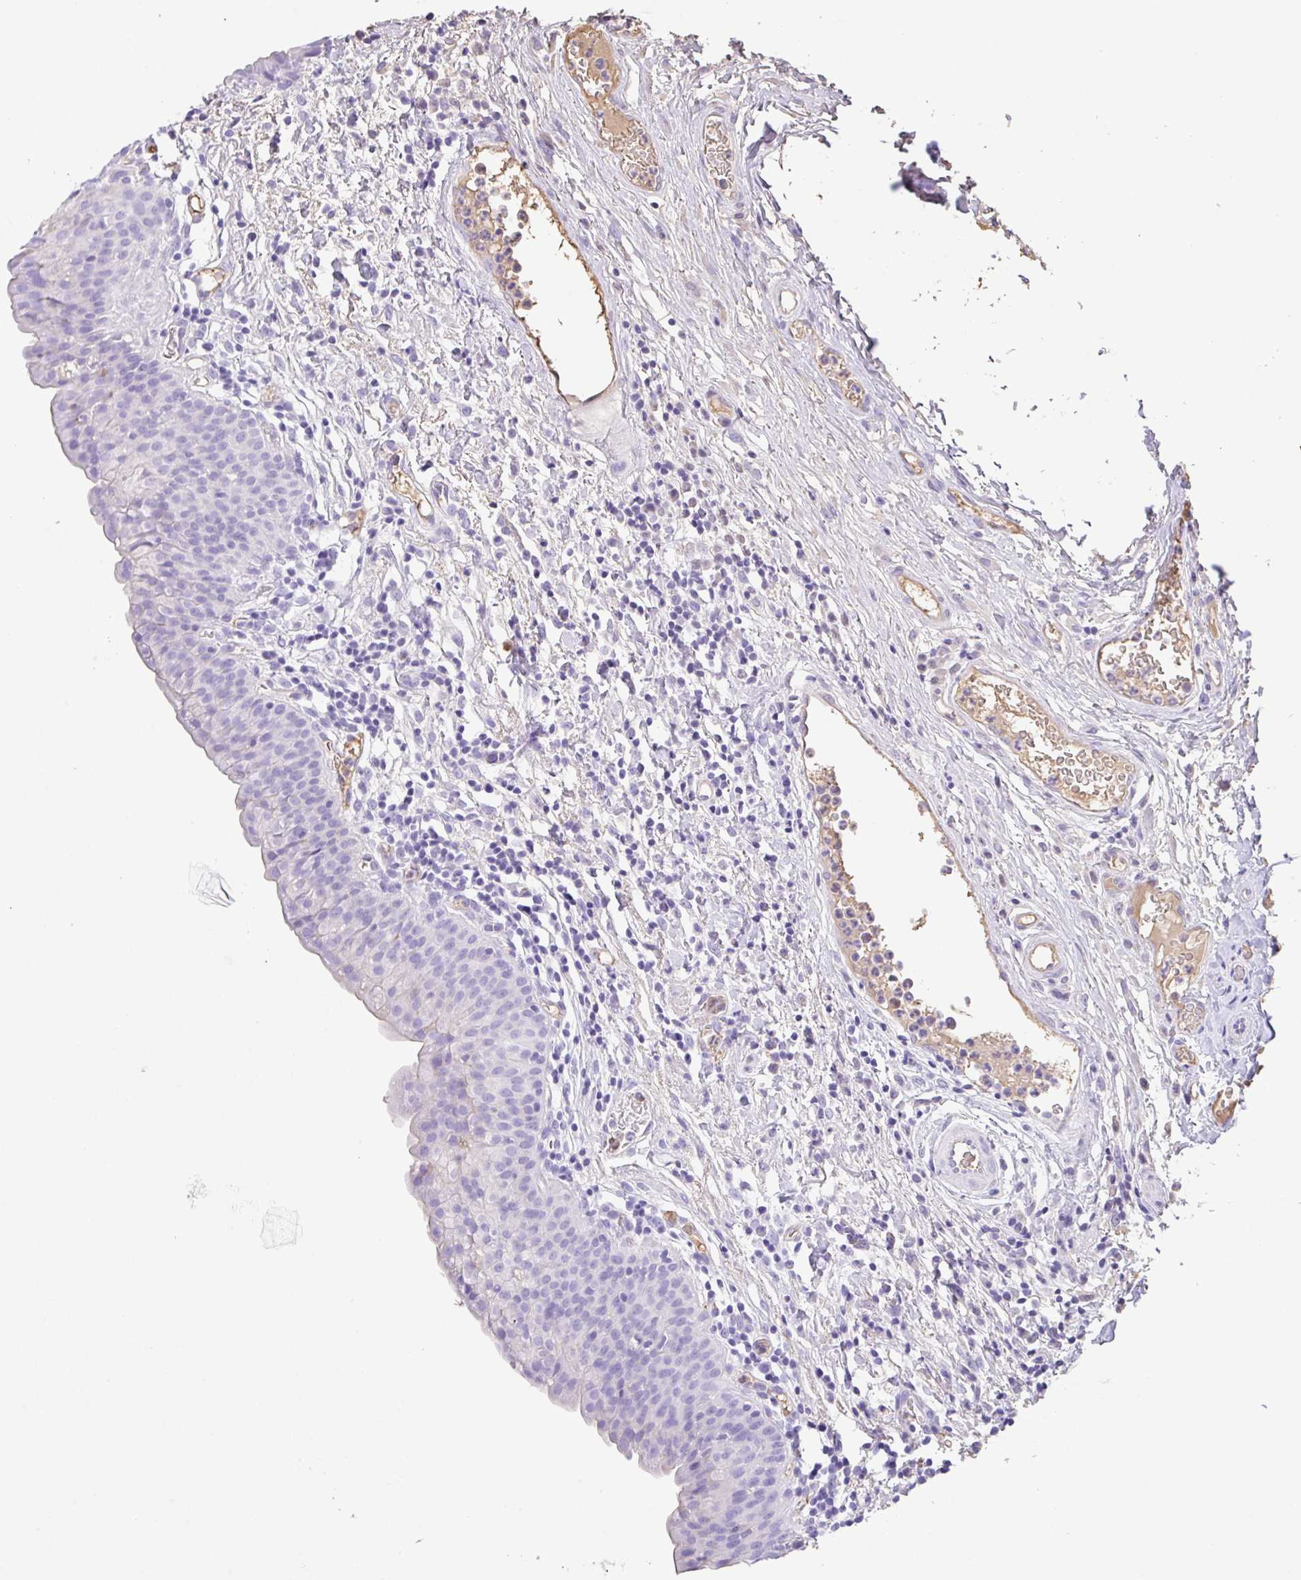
{"staining": {"intensity": "negative", "quantity": "none", "location": "none"}, "tissue": "urinary bladder", "cell_type": "Urothelial cells", "image_type": "normal", "snomed": [{"axis": "morphology", "description": "Normal tissue, NOS"}, {"axis": "morphology", "description": "Inflammation, NOS"}, {"axis": "topography", "description": "Urinary bladder"}], "caption": "Immunohistochemical staining of unremarkable urinary bladder exhibits no significant expression in urothelial cells. (DAB (3,3'-diaminobenzidine) immunohistochemistry (IHC) with hematoxylin counter stain).", "gene": "HOXC12", "patient": {"sex": "male", "age": 57}}